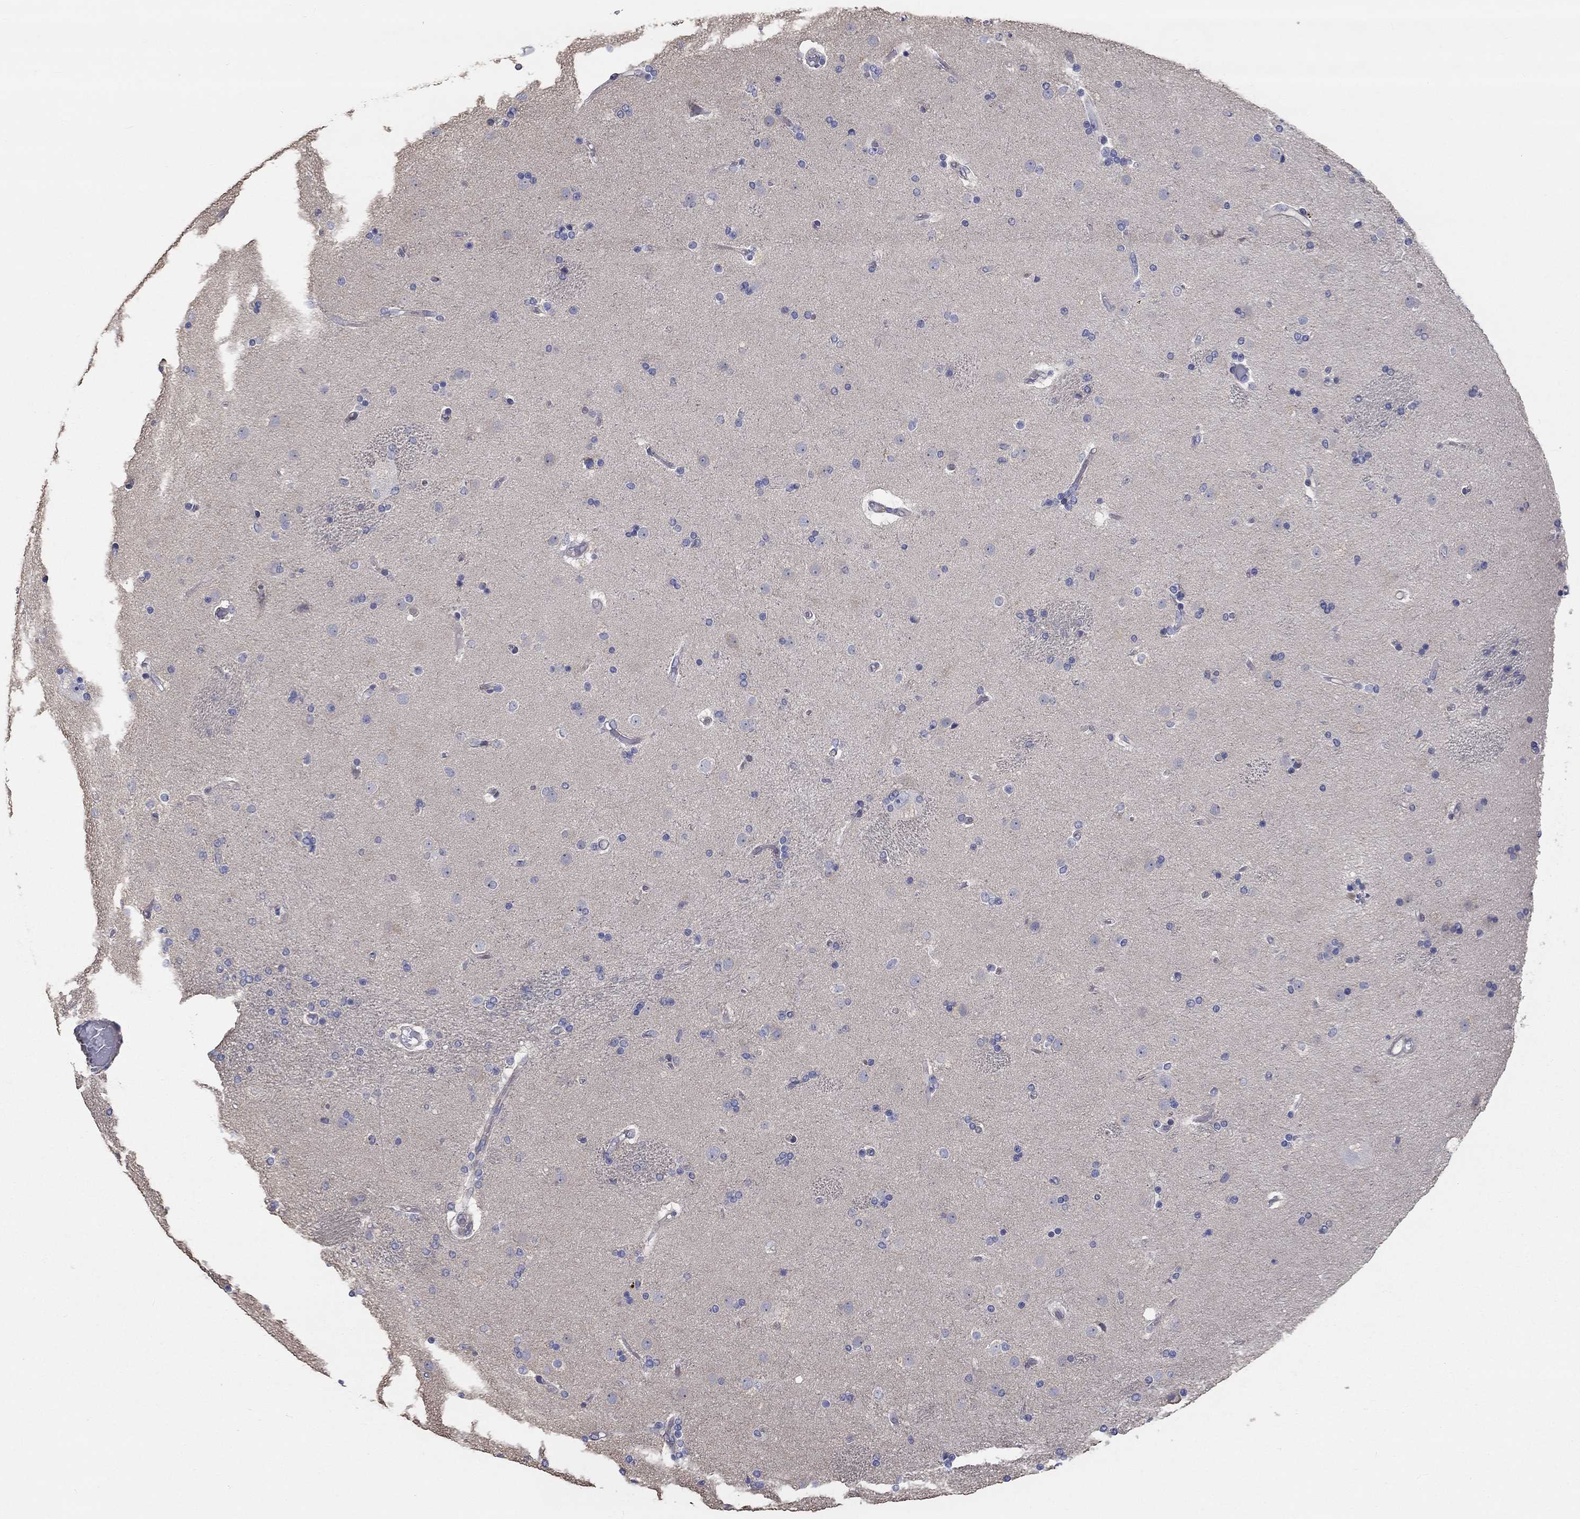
{"staining": {"intensity": "negative", "quantity": "none", "location": "none"}, "tissue": "caudate", "cell_type": "Glial cells", "image_type": "normal", "snomed": [{"axis": "morphology", "description": "Normal tissue, NOS"}, {"axis": "topography", "description": "Lateral ventricle wall"}], "caption": "Immunohistochemical staining of unremarkable human caudate demonstrates no significant positivity in glial cells. (DAB immunohistochemistry, high magnification).", "gene": "PRC1", "patient": {"sex": "female", "age": 71}}